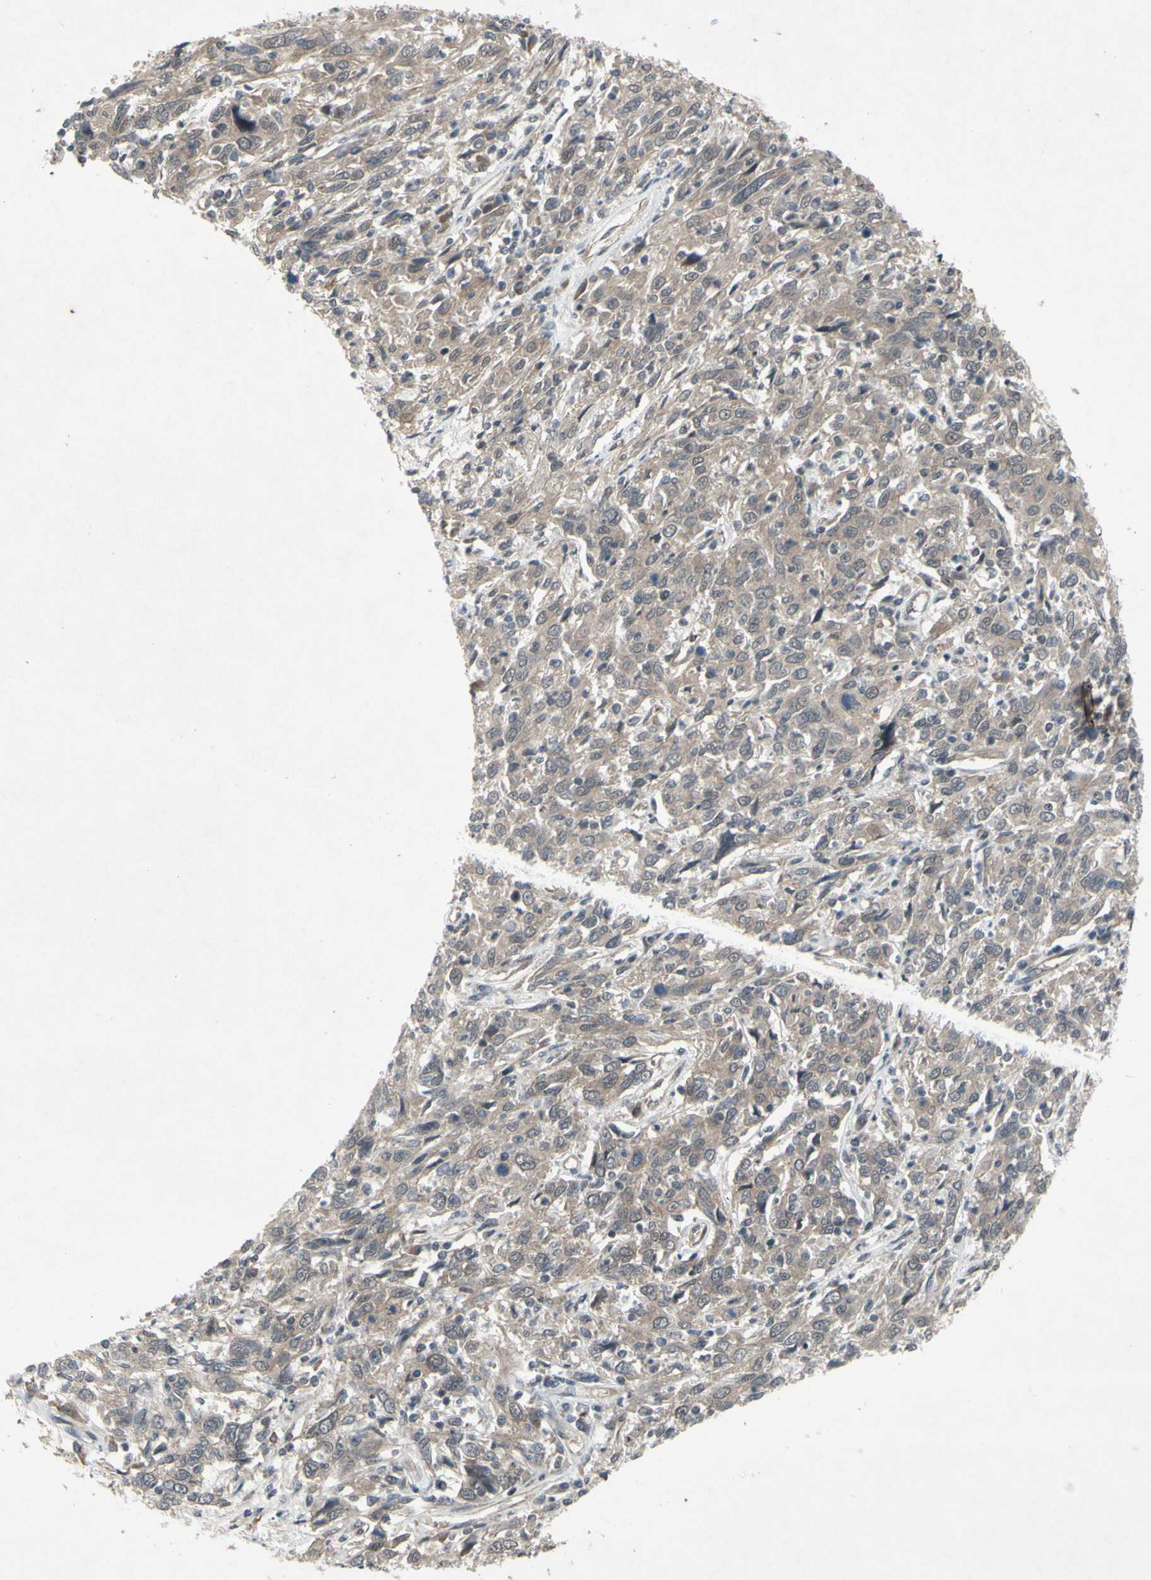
{"staining": {"intensity": "weak", "quantity": ">75%", "location": "cytoplasmic/membranous"}, "tissue": "cervical cancer", "cell_type": "Tumor cells", "image_type": "cancer", "snomed": [{"axis": "morphology", "description": "Squamous cell carcinoma, NOS"}, {"axis": "topography", "description": "Cervix"}], "caption": "Human cervical cancer (squamous cell carcinoma) stained with a brown dye exhibits weak cytoplasmic/membranous positive expression in approximately >75% of tumor cells.", "gene": "TRDMT1", "patient": {"sex": "female", "age": 46}}